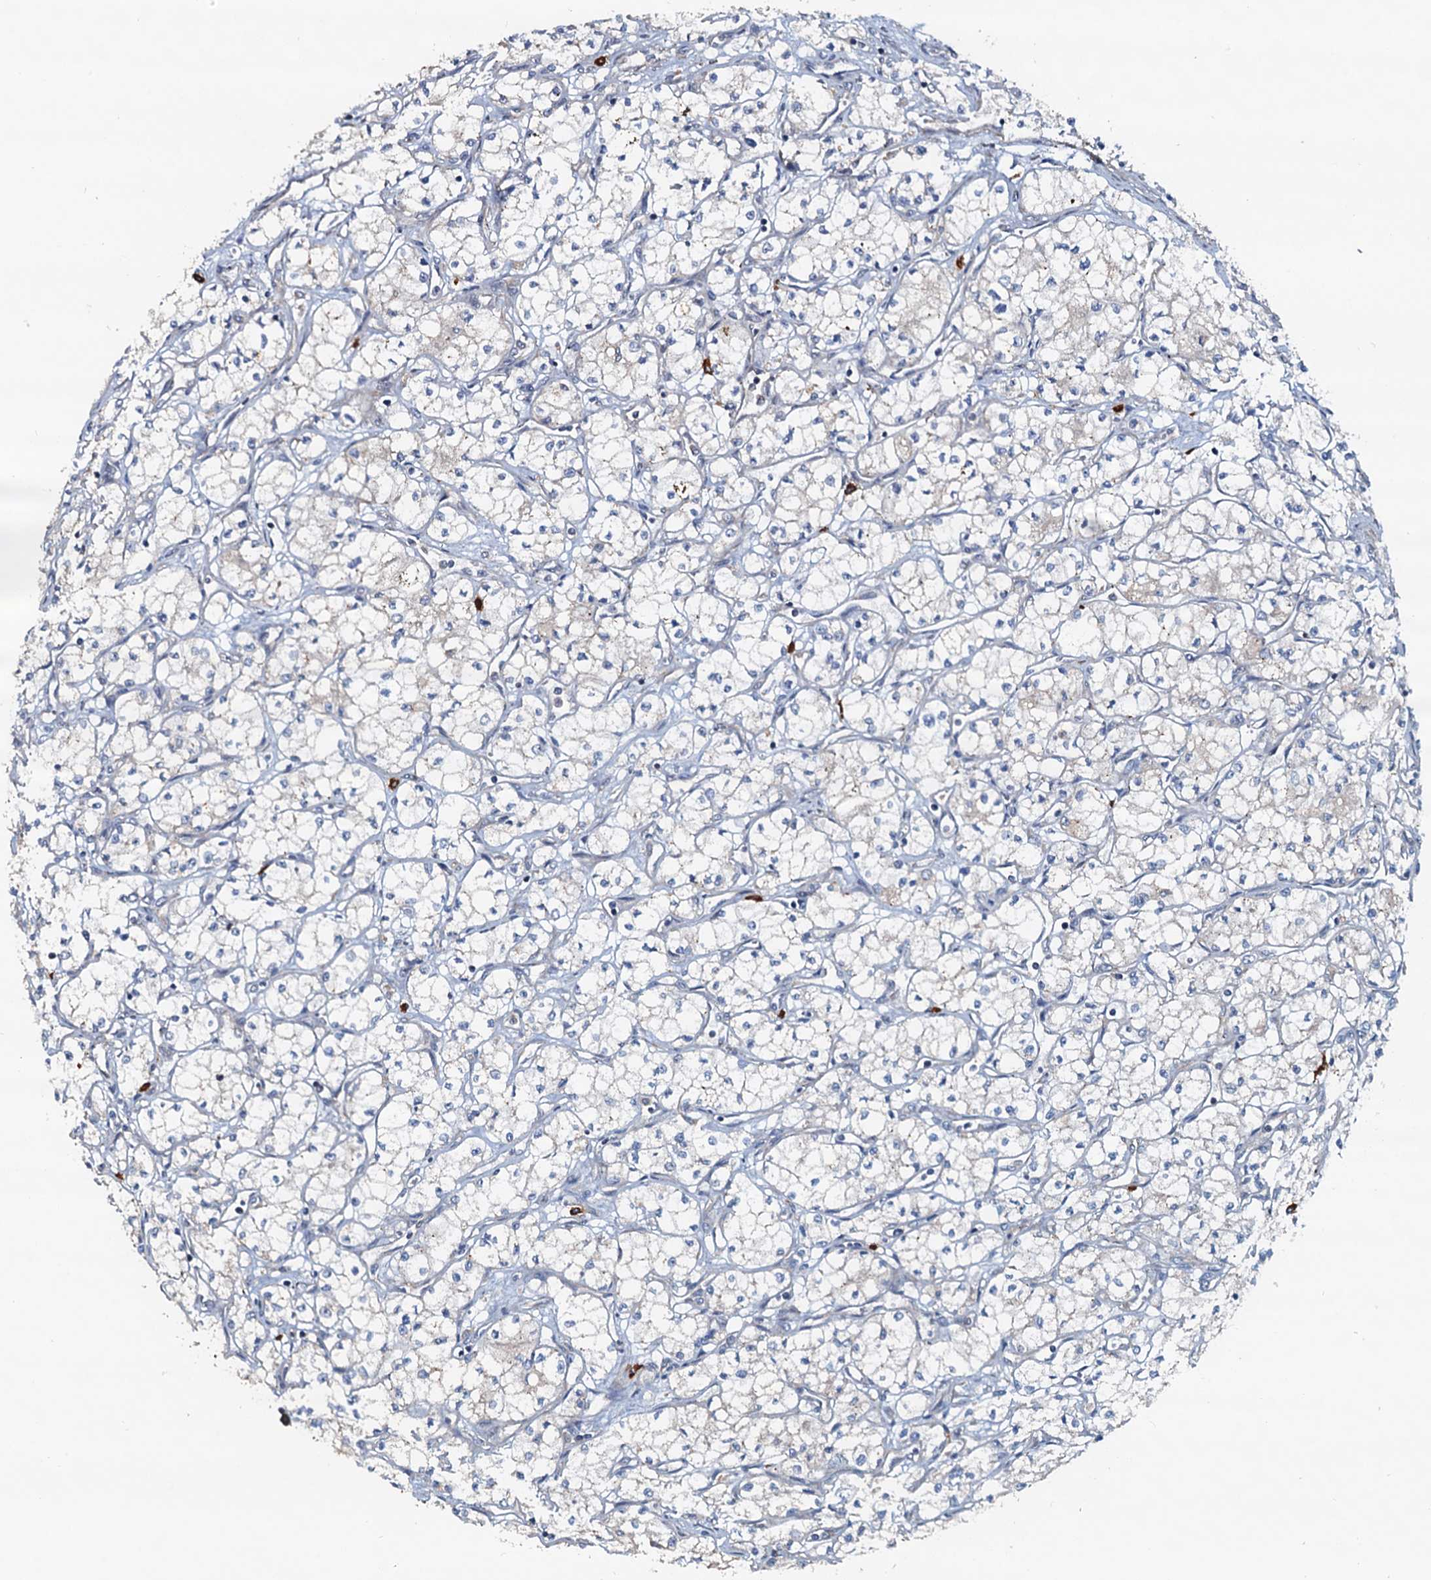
{"staining": {"intensity": "negative", "quantity": "none", "location": "none"}, "tissue": "renal cancer", "cell_type": "Tumor cells", "image_type": "cancer", "snomed": [{"axis": "morphology", "description": "Adenocarcinoma, NOS"}, {"axis": "topography", "description": "Kidney"}], "caption": "Tumor cells are negative for brown protein staining in adenocarcinoma (renal).", "gene": "AAGAB", "patient": {"sex": "male", "age": 59}}